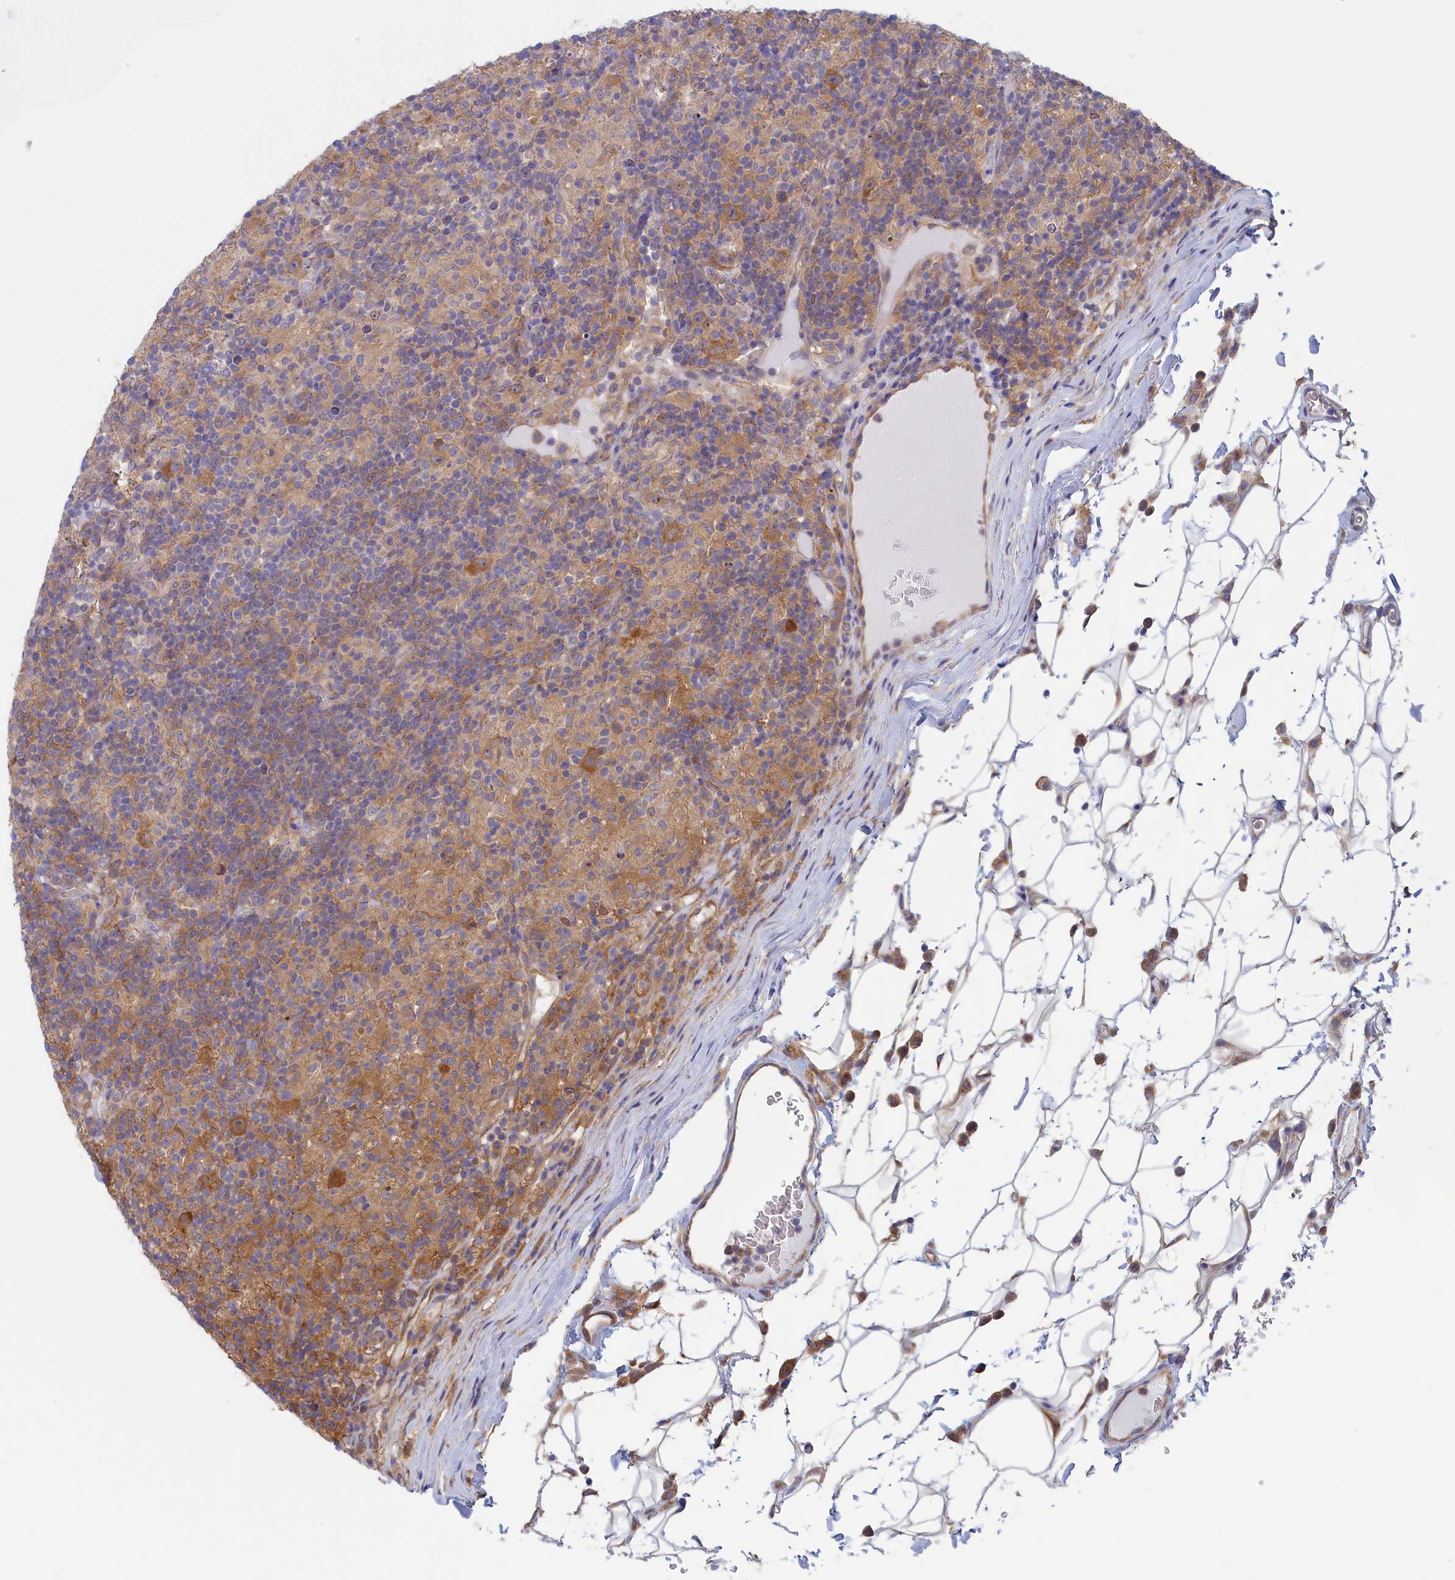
{"staining": {"intensity": "moderate", "quantity": ">75%", "location": "cytoplasmic/membranous"}, "tissue": "lymphoma", "cell_type": "Tumor cells", "image_type": "cancer", "snomed": [{"axis": "morphology", "description": "Hodgkin's disease, NOS"}, {"axis": "topography", "description": "Lymph node"}], "caption": "Moderate cytoplasmic/membranous expression for a protein is identified in approximately >75% of tumor cells of Hodgkin's disease using IHC.", "gene": "SYNDIG1L", "patient": {"sex": "male", "age": 70}}